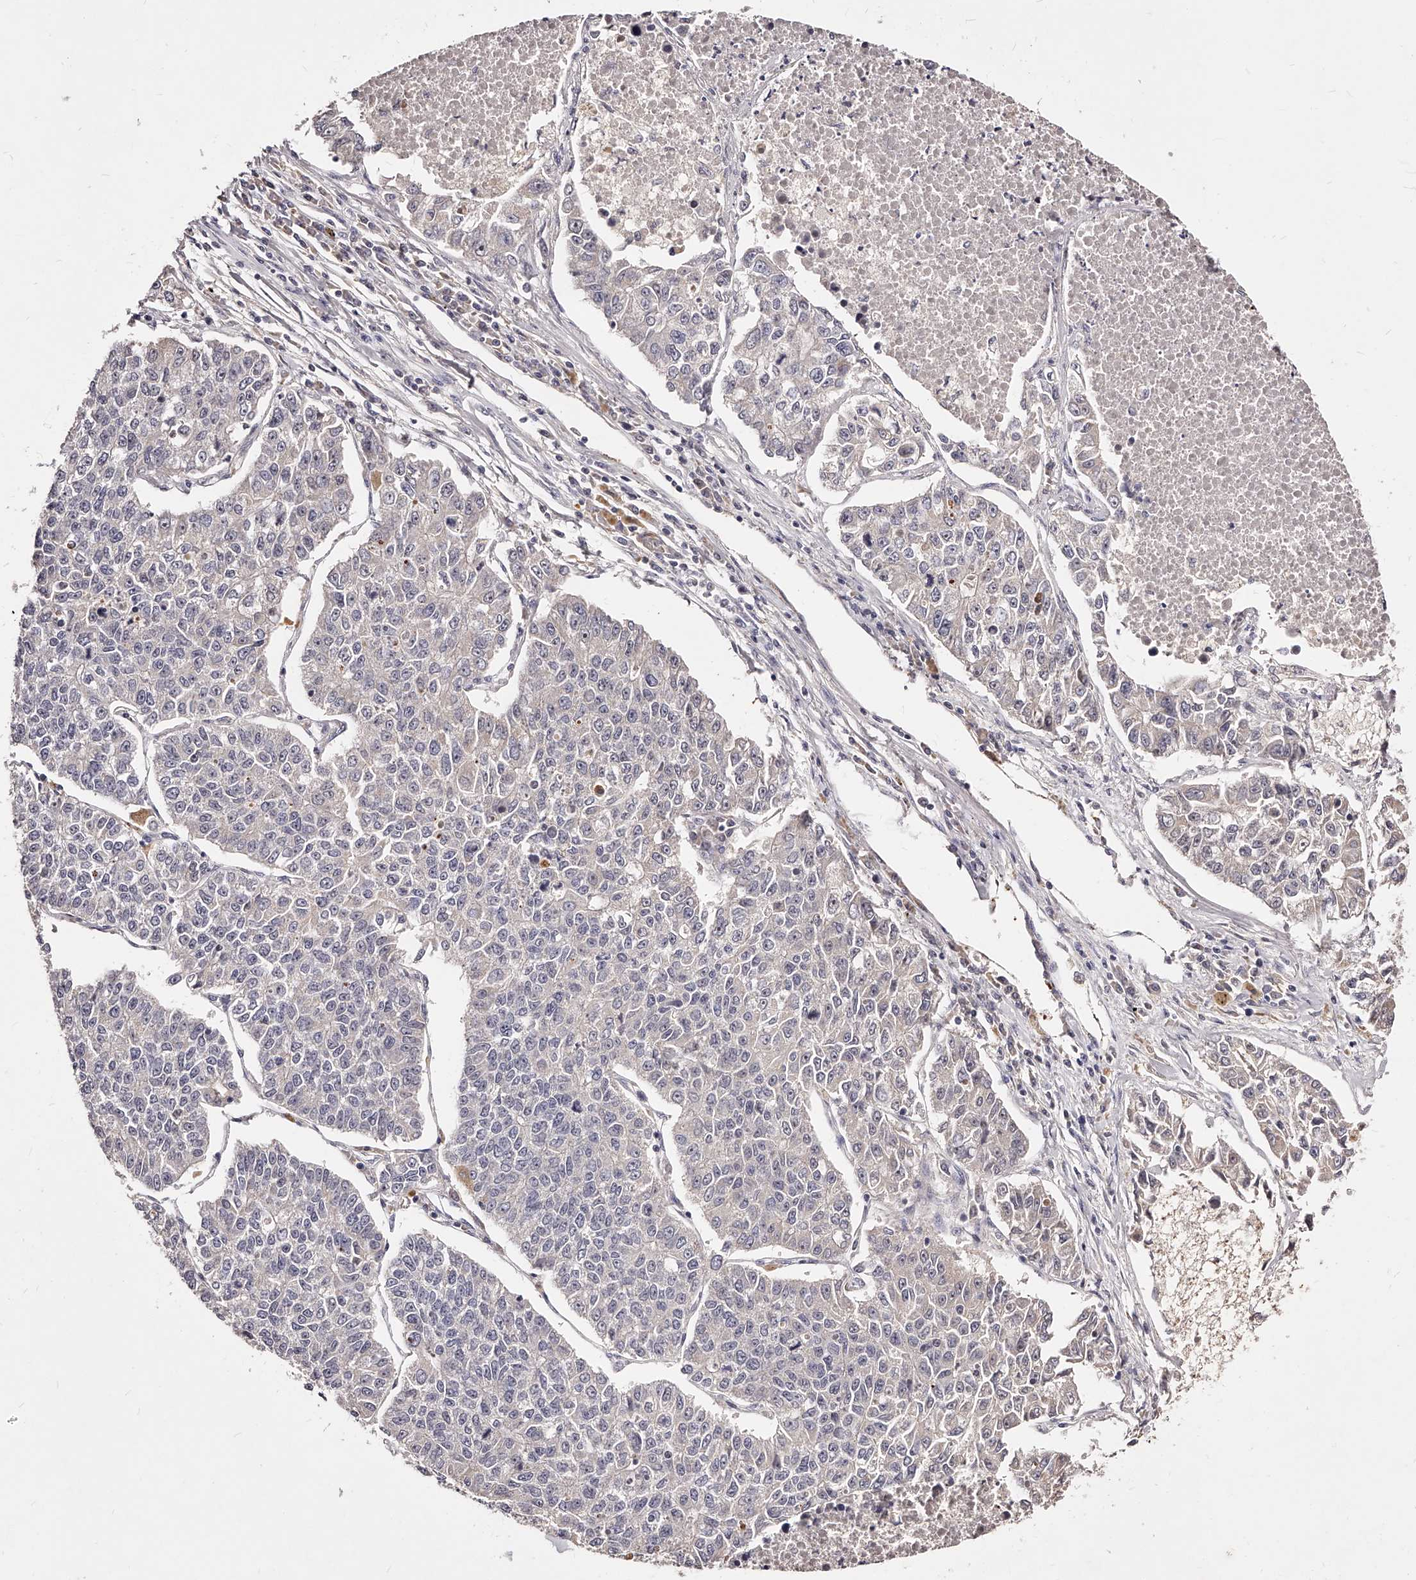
{"staining": {"intensity": "negative", "quantity": "none", "location": "none"}, "tissue": "lung cancer", "cell_type": "Tumor cells", "image_type": "cancer", "snomed": [{"axis": "morphology", "description": "Adenocarcinoma, NOS"}, {"axis": "topography", "description": "Lung"}], "caption": "IHC of human adenocarcinoma (lung) reveals no staining in tumor cells.", "gene": "PHACTR1", "patient": {"sex": "male", "age": 49}}